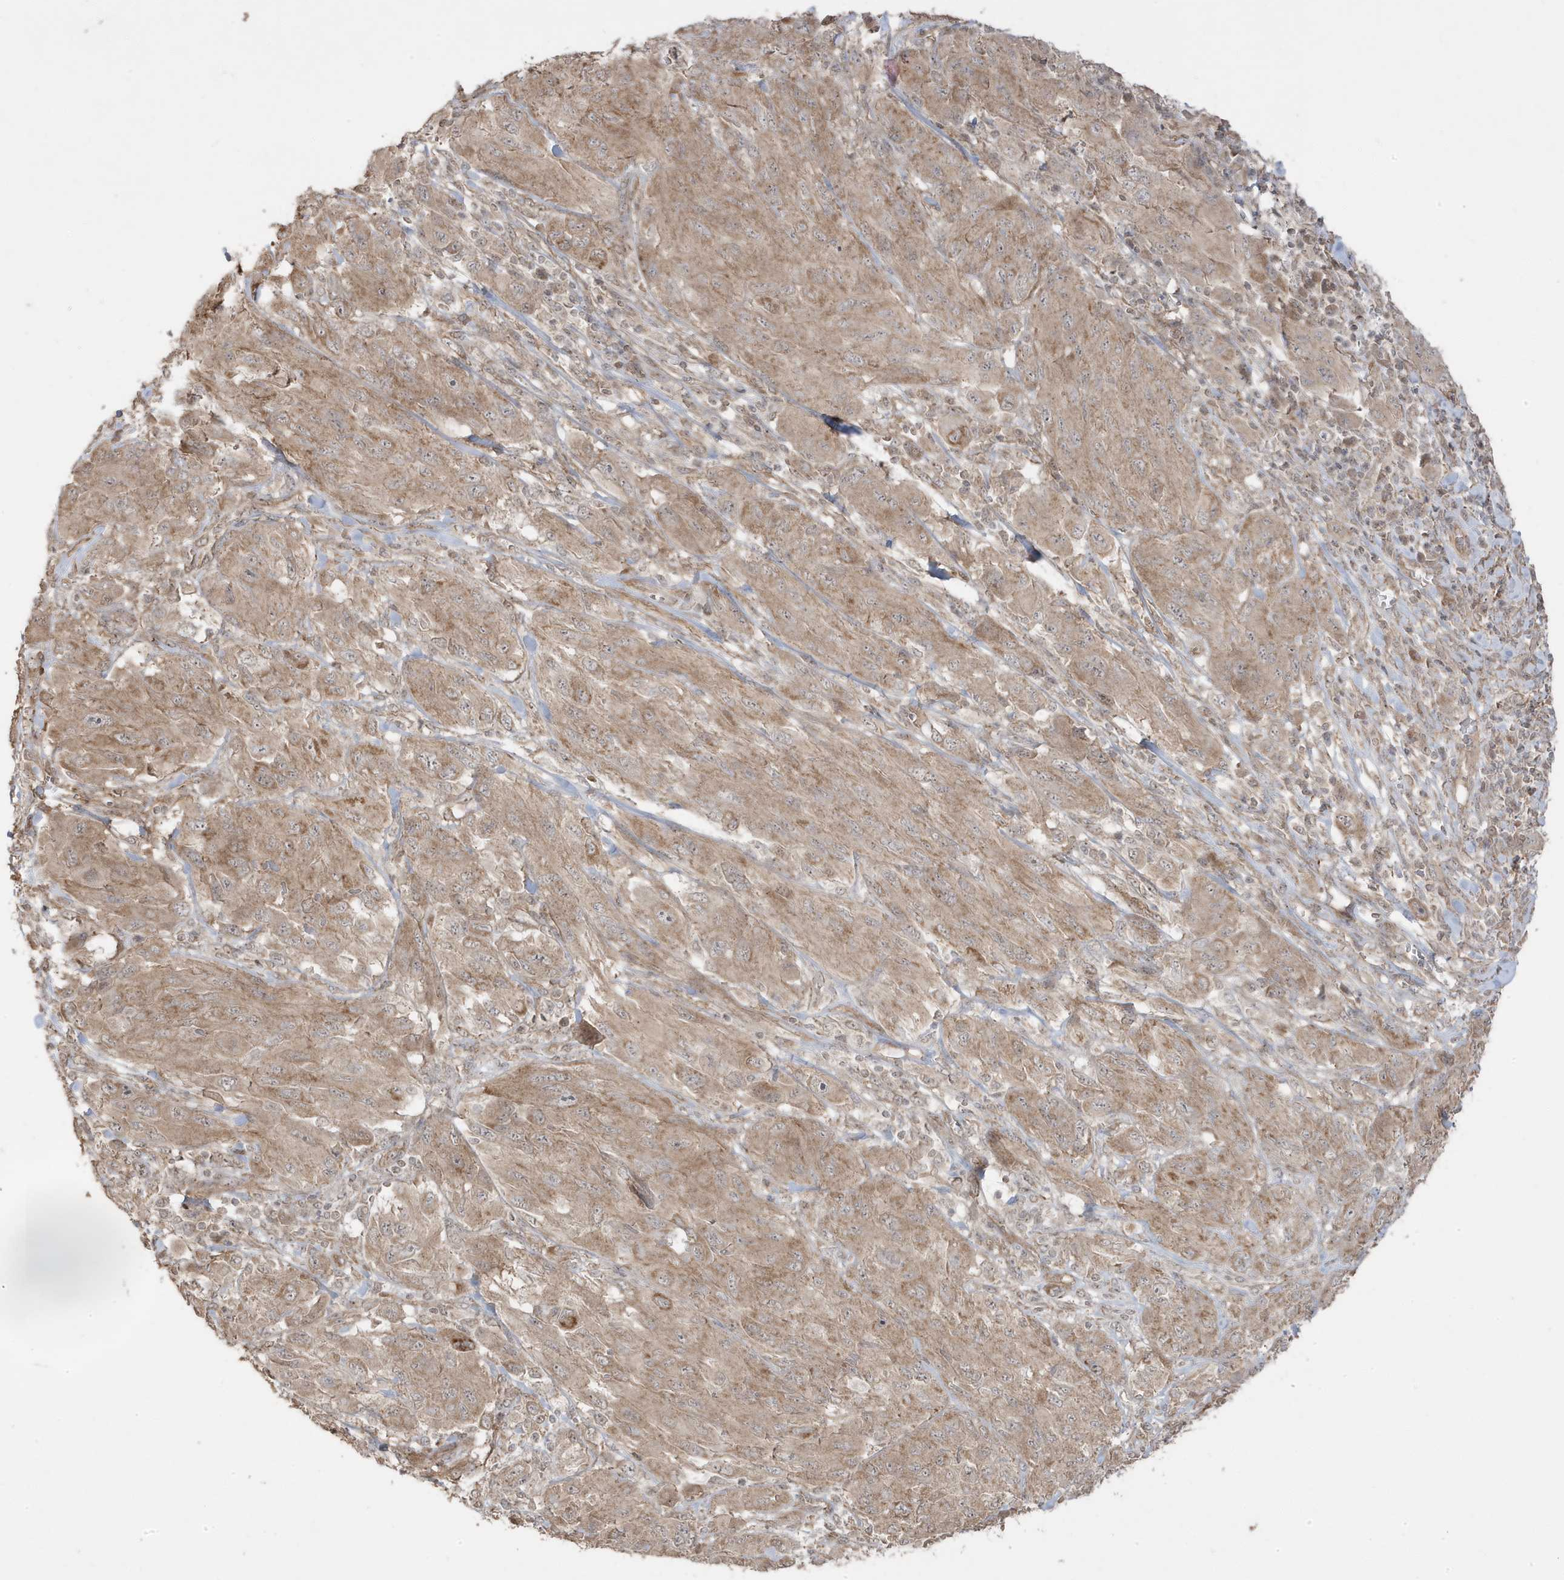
{"staining": {"intensity": "weak", "quantity": ">75%", "location": "cytoplasmic/membranous"}, "tissue": "melanoma", "cell_type": "Tumor cells", "image_type": "cancer", "snomed": [{"axis": "morphology", "description": "Malignant melanoma, NOS"}, {"axis": "topography", "description": "Skin"}], "caption": "Malignant melanoma tissue demonstrates weak cytoplasmic/membranous expression in approximately >75% of tumor cells Immunohistochemistry stains the protein of interest in brown and the nuclei are stained blue.", "gene": "DNAJC12", "patient": {"sex": "female", "age": 91}}